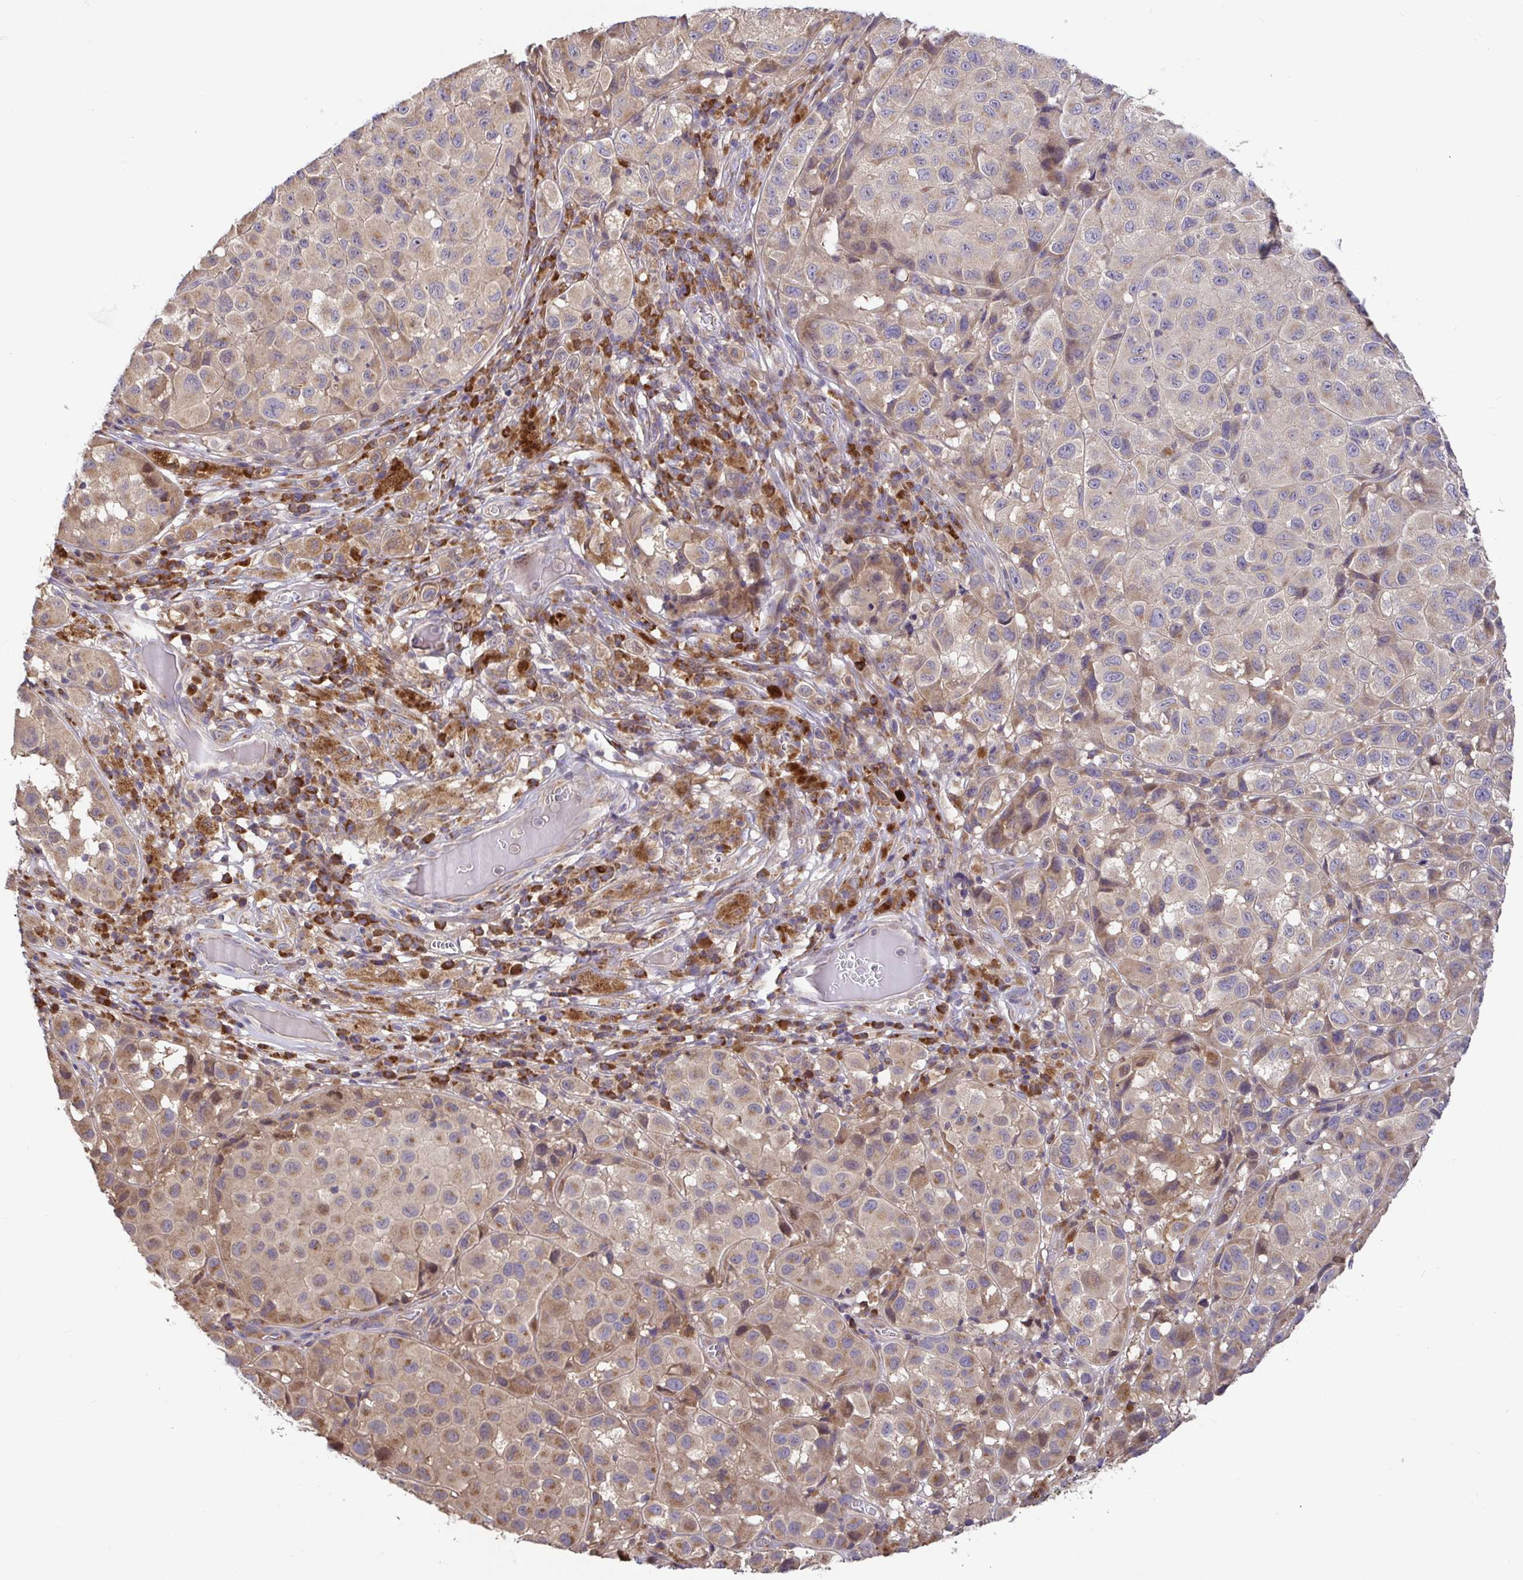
{"staining": {"intensity": "weak", "quantity": ">75%", "location": "cytoplasmic/membranous"}, "tissue": "melanoma", "cell_type": "Tumor cells", "image_type": "cancer", "snomed": [{"axis": "morphology", "description": "Malignant melanoma, NOS"}, {"axis": "topography", "description": "Skin"}], "caption": "The image displays a brown stain indicating the presence of a protein in the cytoplasmic/membranous of tumor cells in malignant melanoma.", "gene": "ELP1", "patient": {"sex": "male", "age": 93}}